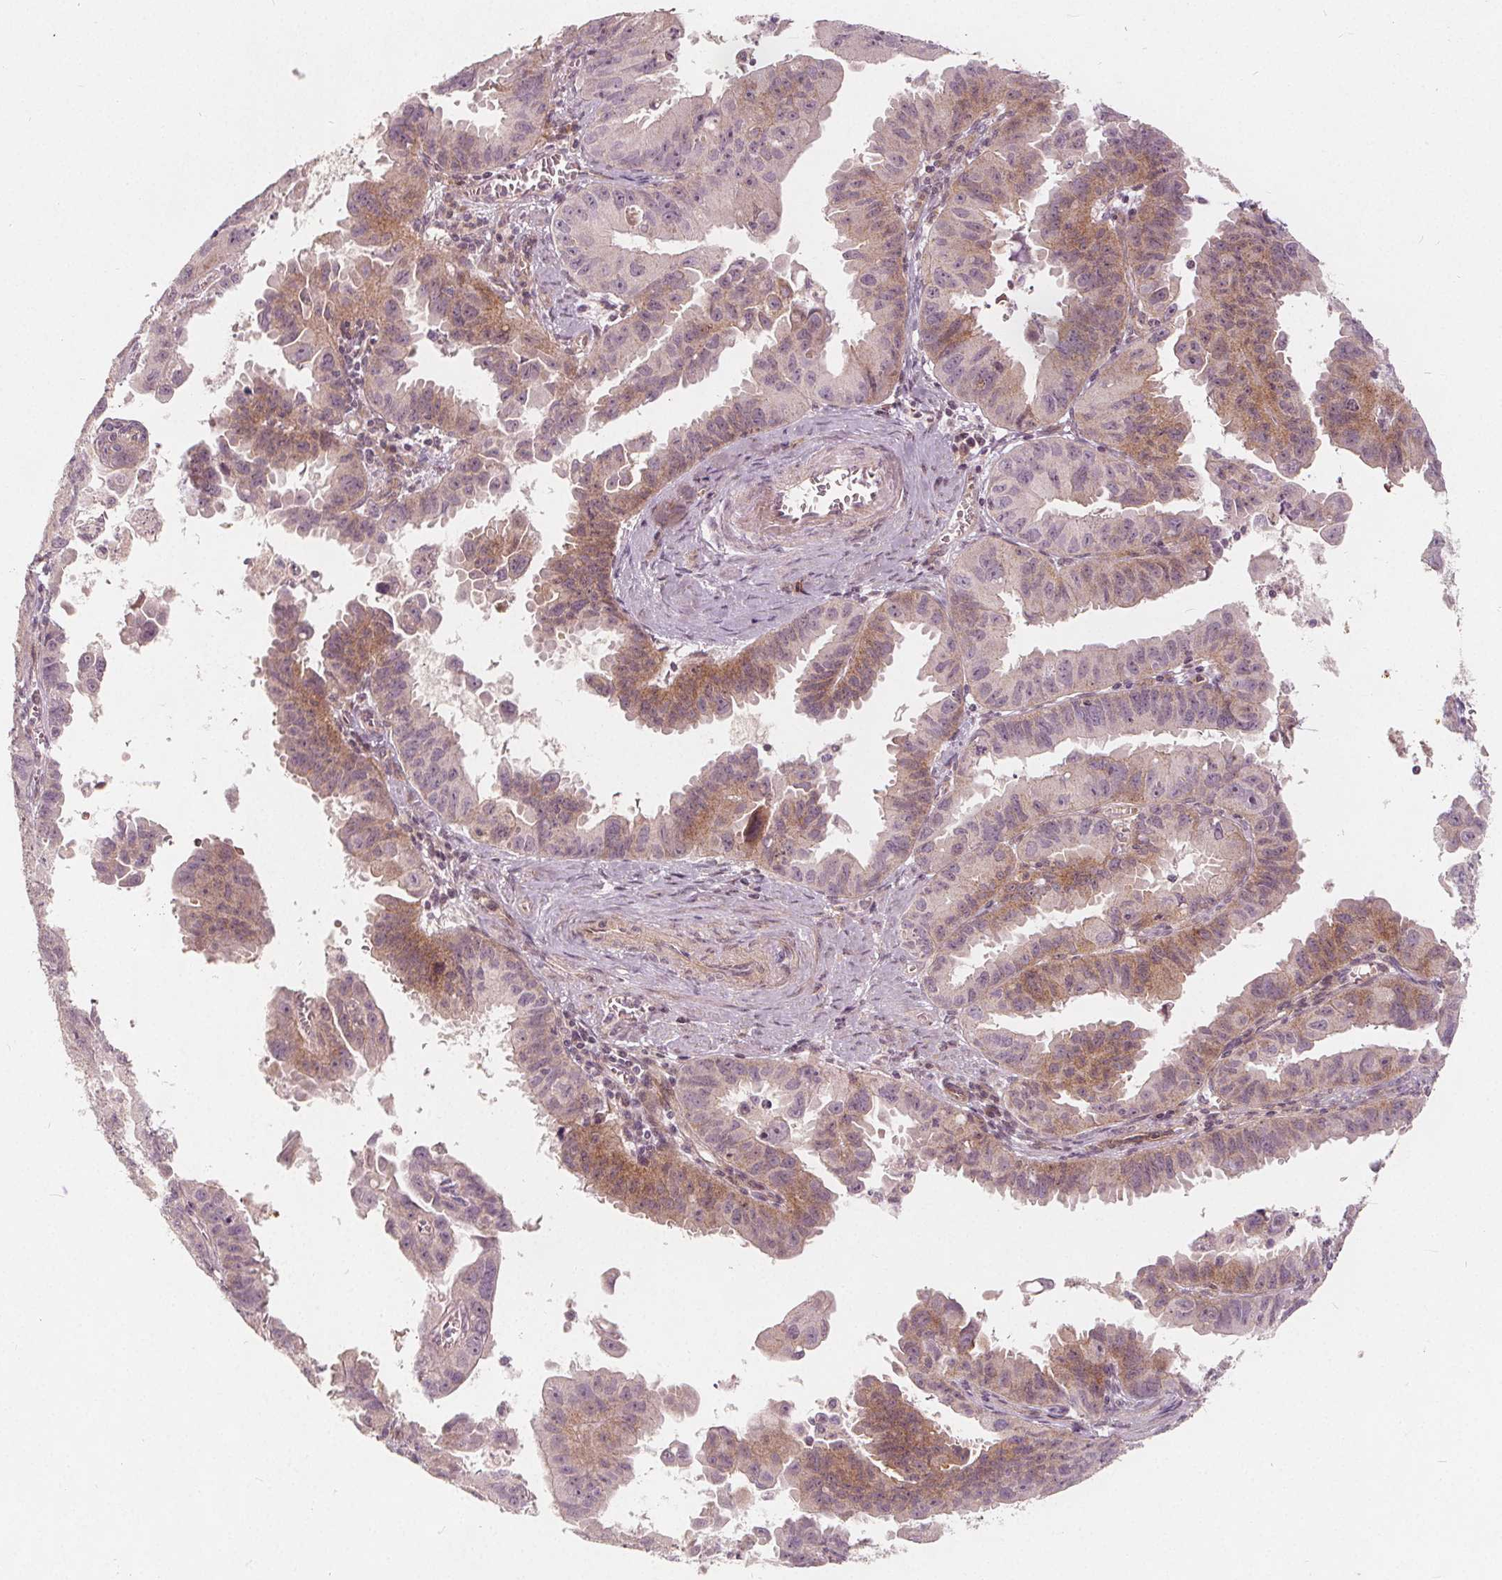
{"staining": {"intensity": "weak", "quantity": "25%-75%", "location": "cytoplasmic/membranous"}, "tissue": "ovarian cancer", "cell_type": "Tumor cells", "image_type": "cancer", "snomed": [{"axis": "morphology", "description": "Carcinoma, endometroid"}, {"axis": "topography", "description": "Ovary"}], "caption": "A brown stain labels weak cytoplasmic/membranous expression of a protein in human ovarian endometroid carcinoma tumor cells.", "gene": "PTPRT", "patient": {"sex": "female", "age": 85}}